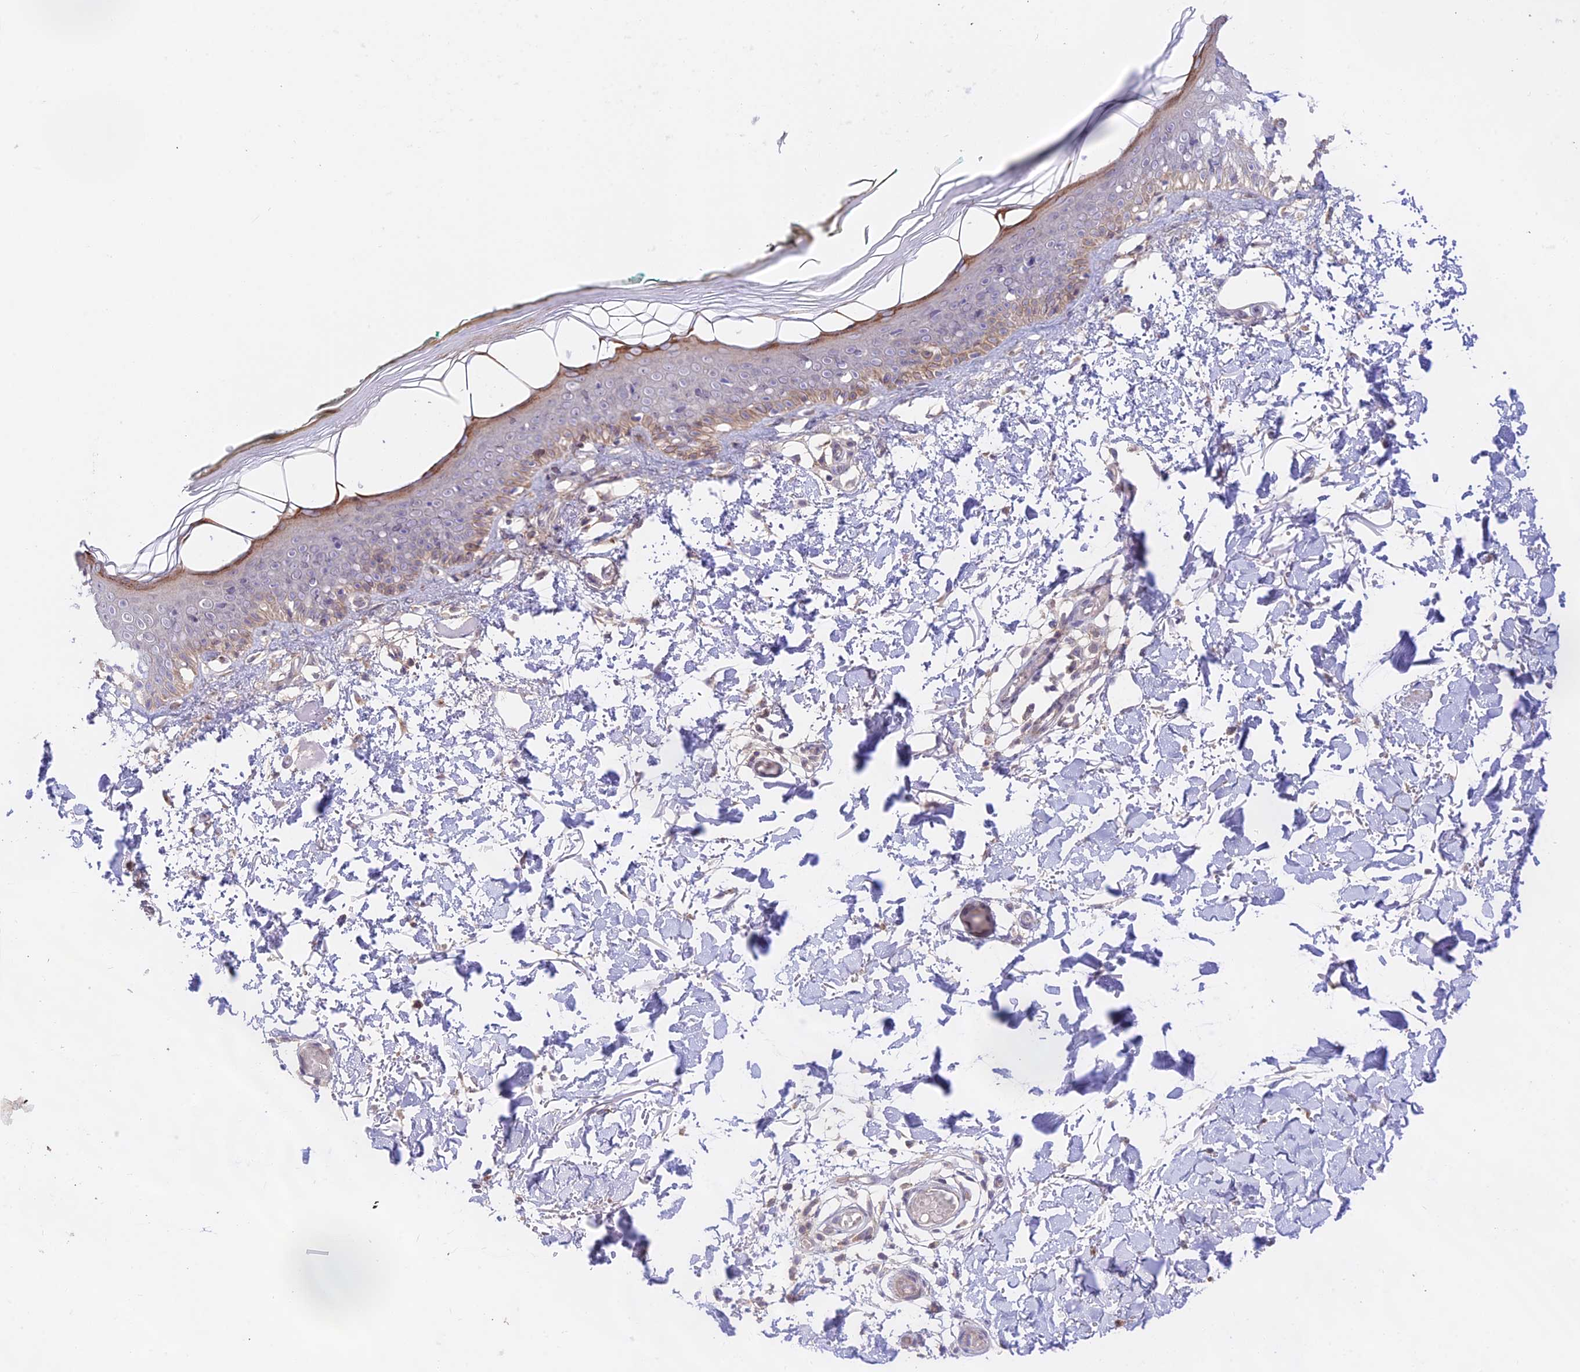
{"staining": {"intensity": "weak", "quantity": ">75%", "location": "cytoplasmic/membranous"}, "tissue": "skin", "cell_type": "Fibroblasts", "image_type": "normal", "snomed": [{"axis": "morphology", "description": "Normal tissue, NOS"}, {"axis": "topography", "description": "Skin"}], "caption": "Fibroblasts reveal low levels of weak cytoplasmic/membranous expression in approximately >75% of cells in unremarkable human skin.", "gene": "CAMSAP3", "patient": {"sex": "male", "age": 62}}